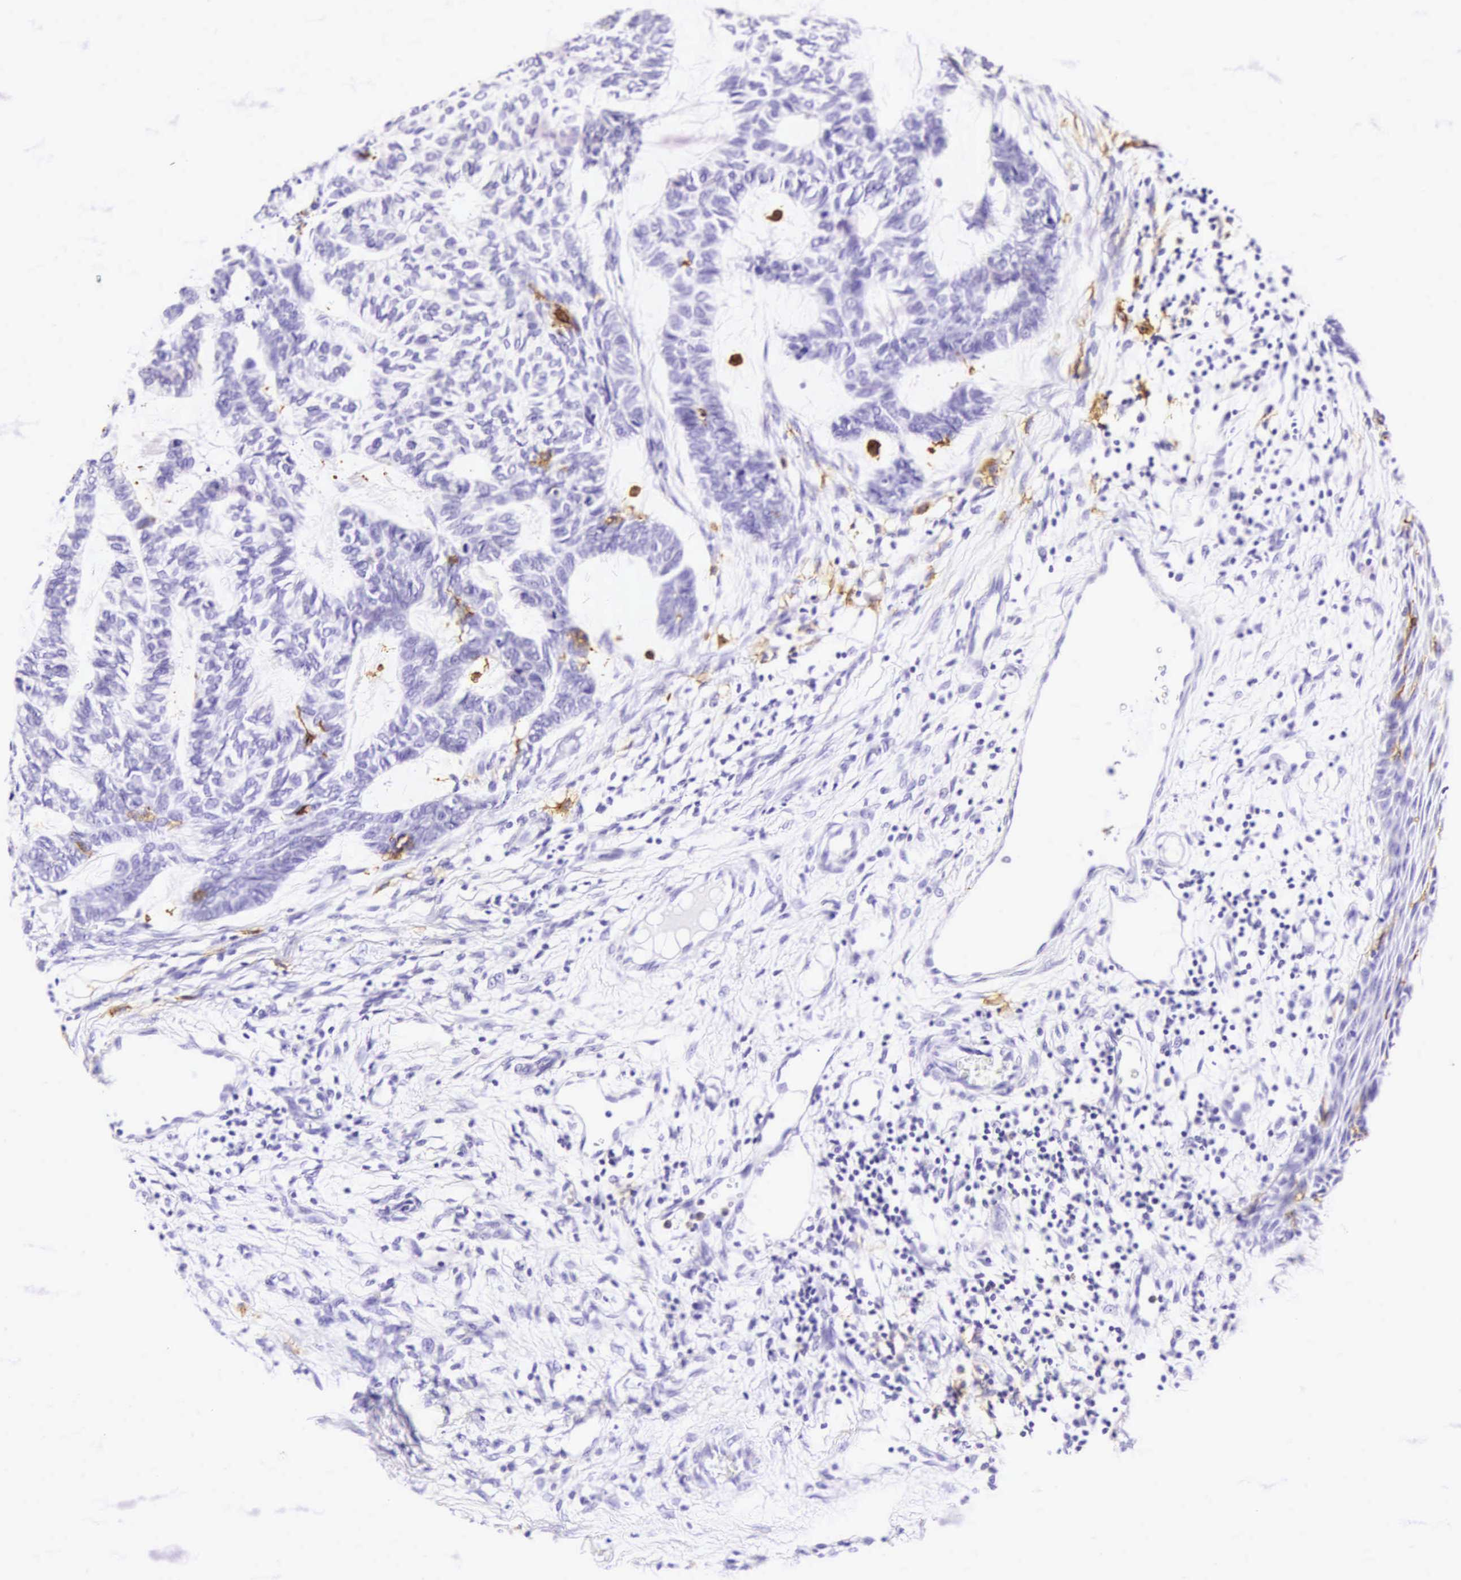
{"staining": {"intensity": "negative", "quantity": "none", "location": "none"}, "tissue": "skin cancer", "cell_type": "Tumor cells", "image_type": "cancer", "snomed": [{"axis": "morphology", "description": "Basal cell carcinoma"}, {"axis": "topography", "description": "Skin"}], "caption": "Immunohistochemical staining of skin basal cell carcinoma displays no significant positivity in tumor cells.", "gene": "CD1A", "patient": {"sex": "male", "age": 75}}